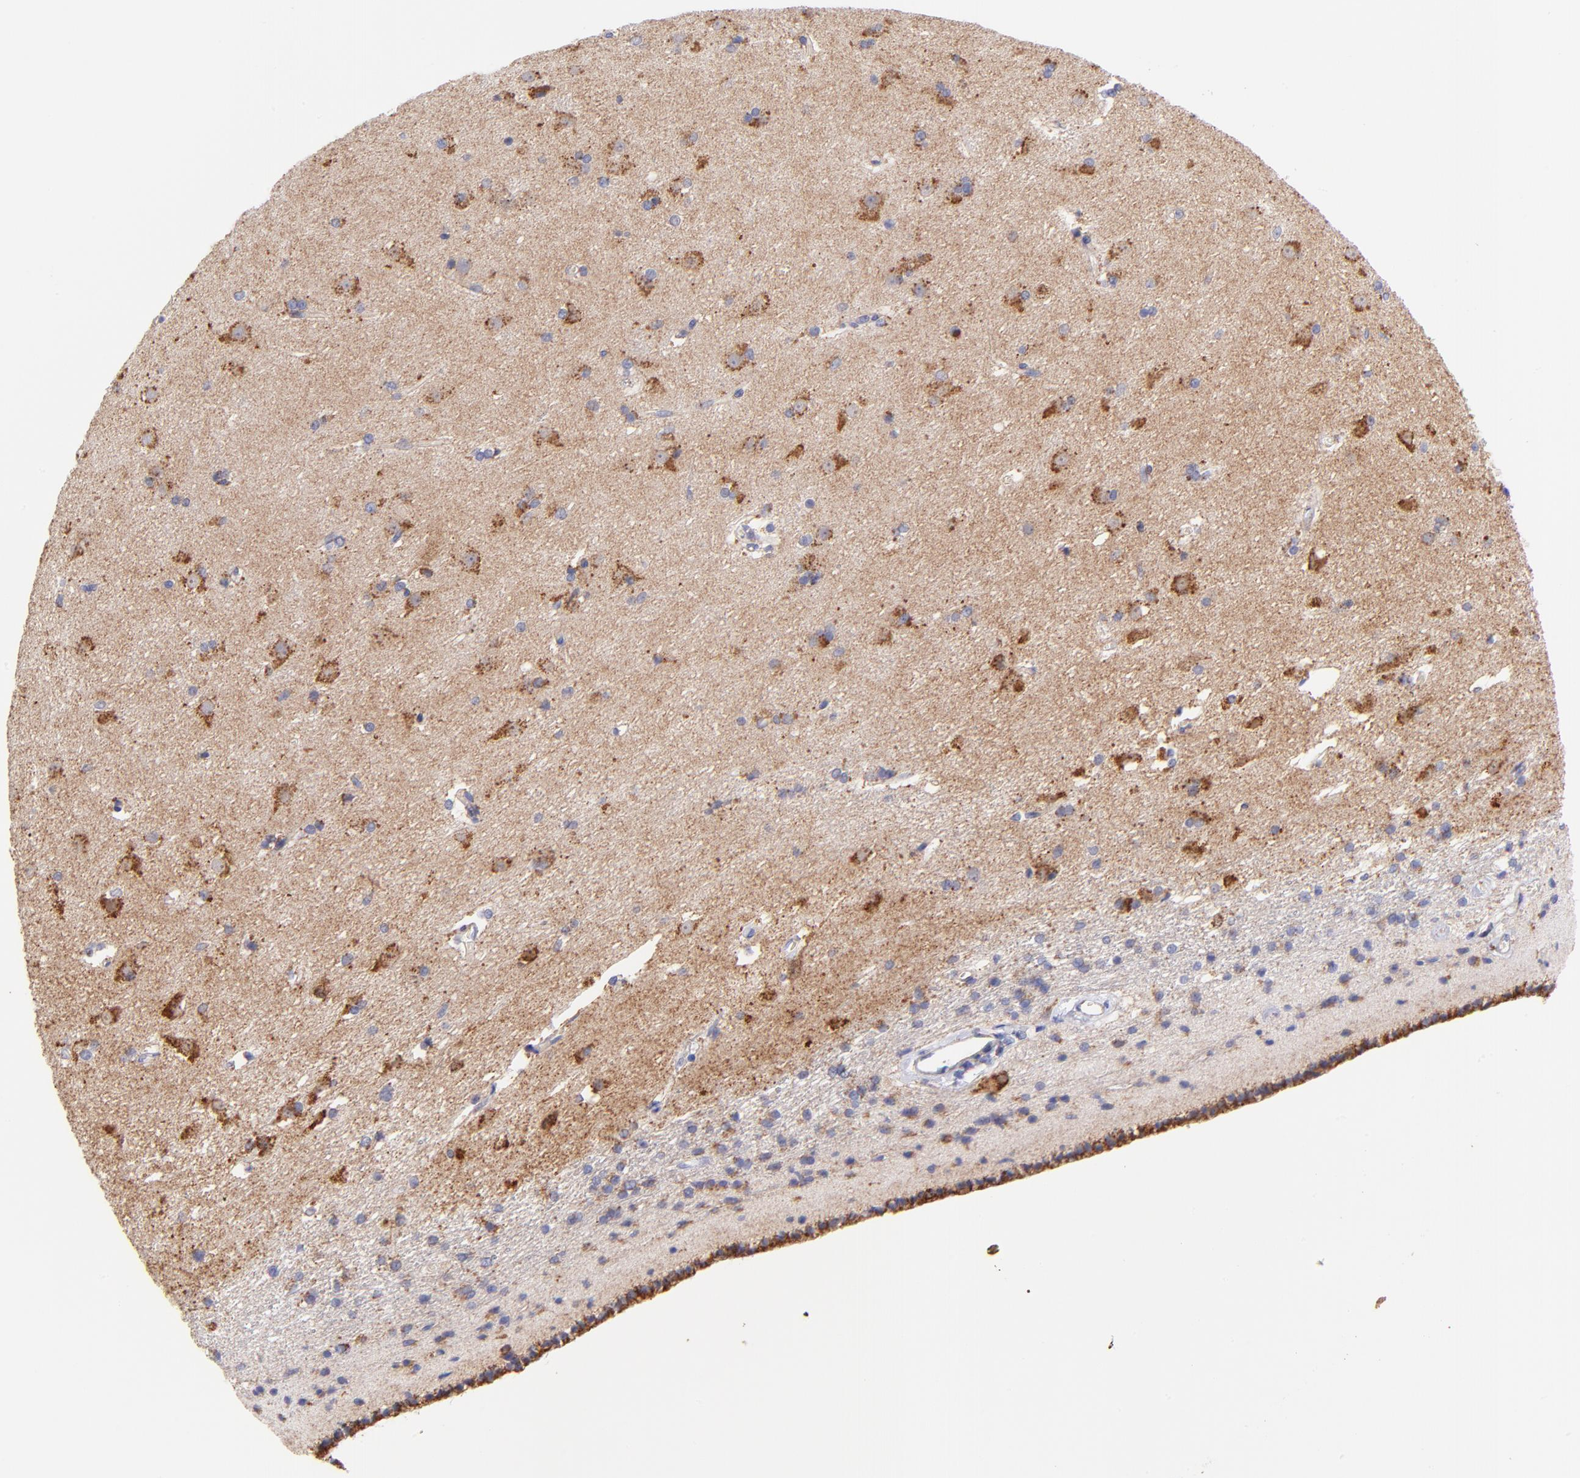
{"staining": {"intensity": "weak", "quantity": "<25%", "location": "cytoplasmic/membranous"}, "tissue": "caudate", "cell_type": "Glial cells", "image_type": "normal", "snomed": [{"axis": "morphology", "description": "Normal tissue, NOS"}, {"axis": "topography", "description": "Lateral ventricle wall"}], "caption": "The IHC micrograph has no significant staining in glial cells of caudate. Brightfield microscopy of immunohistochemistry stained with DAB (brown) and hematoxylin (blue), captured at high magnification.", "gene": "NDUFB7", "patient": {"sex": "female", "age": 19}}